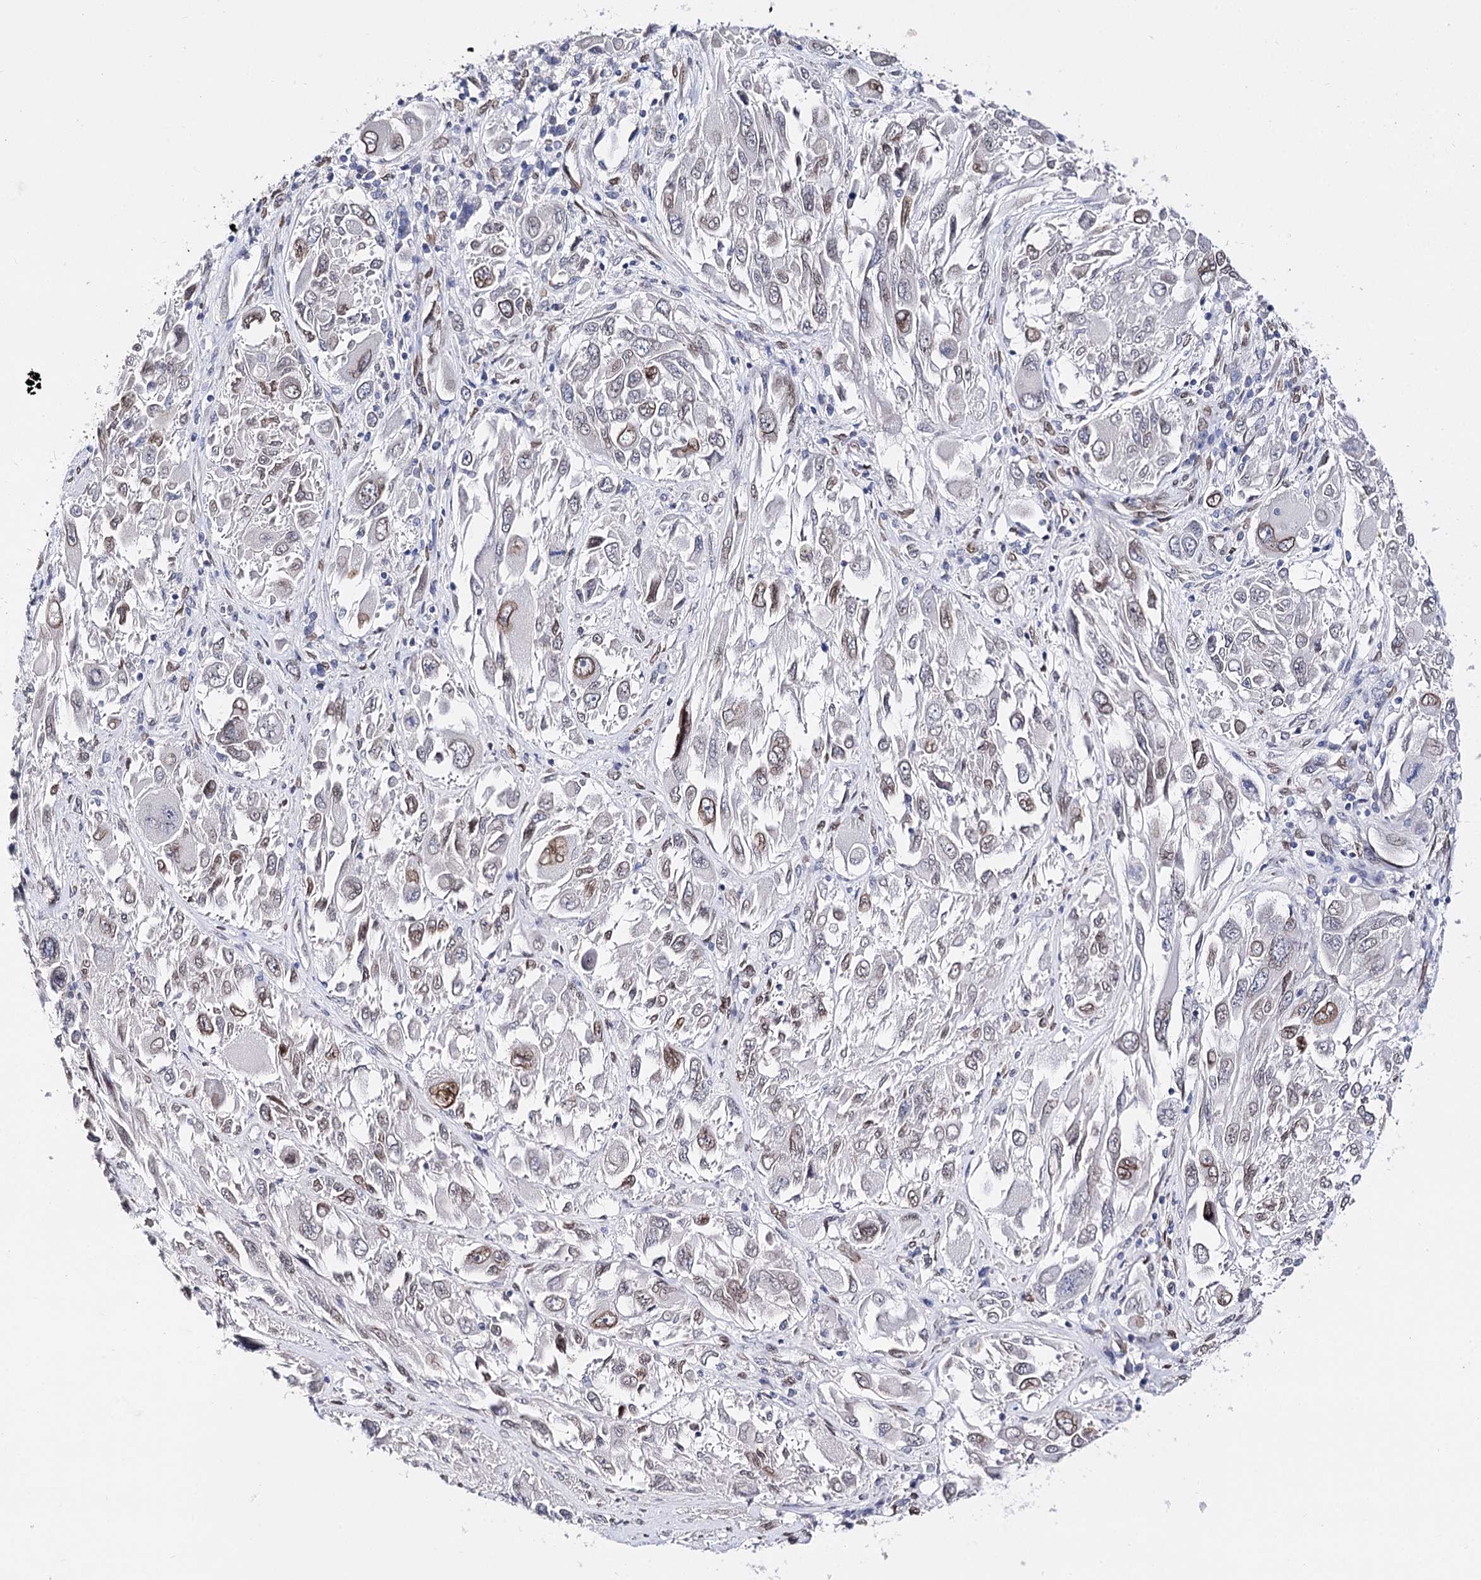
{"staining": {"intensity": "moderate", "quantity": "<25%", "location": "cytoplasmic/membranous,nuclear"}, "tissue": "melanoma", "cell_type": "Tumor cells", "image_type": "cancer", "snomed": [{"axis": "morphology", "description": "Malignant melanoma, NOS"}, {"axis": "topography", "description": "Skin"}], "caption": "Protein expression analysis of malignant melanoma displays moderate cytoplasmic/membranous and nuclear expression in about <25% of tumor cells.", "gene": "TMEM201", "patient": {"sex": "female", "age": 91}}